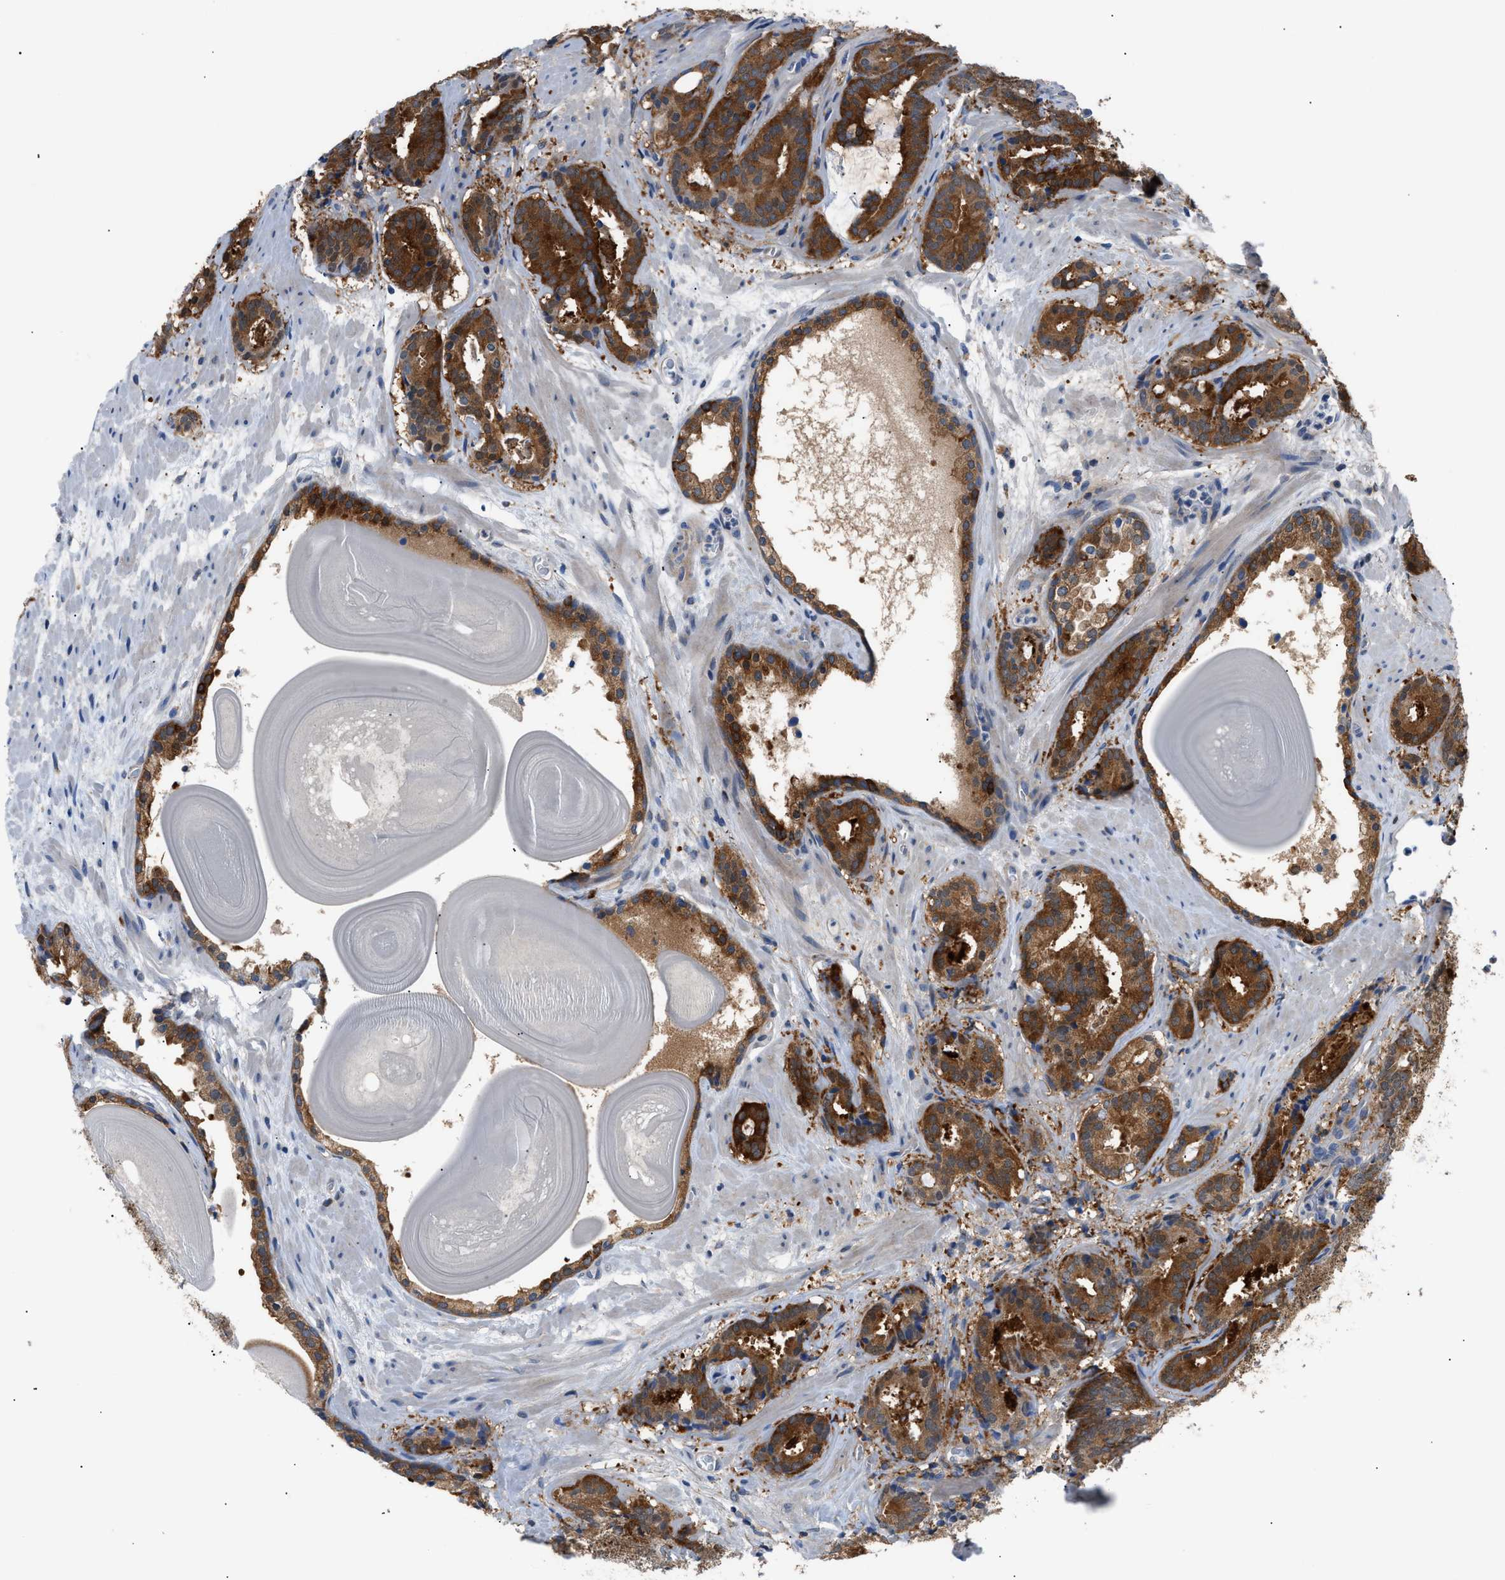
{"staining": {"intensity": "strong", "quantity": ">75%", "location": "cytoplasmic/membranous"}, "tissue": "prostate cancer", "cell_type": "Tumor cells", "image_type": "cancer", "snomed": [{"axis": "morphology", "description": "Adenocarcinoma, Low grade"}, {"axis": "topography", "description": "Prostate"}], "caption": "A brown stain shows strong cytoplasmic/membranous staining of a protein in human prostate low-grade adenocarcinoma tumor cells. The staining was performed using DAB, with brown indicating positive protein expression. Nuclei are stained blue with hematoxylin.", "gene": "TMEM45B", "patient": {"sex": "male", "age": 69}}